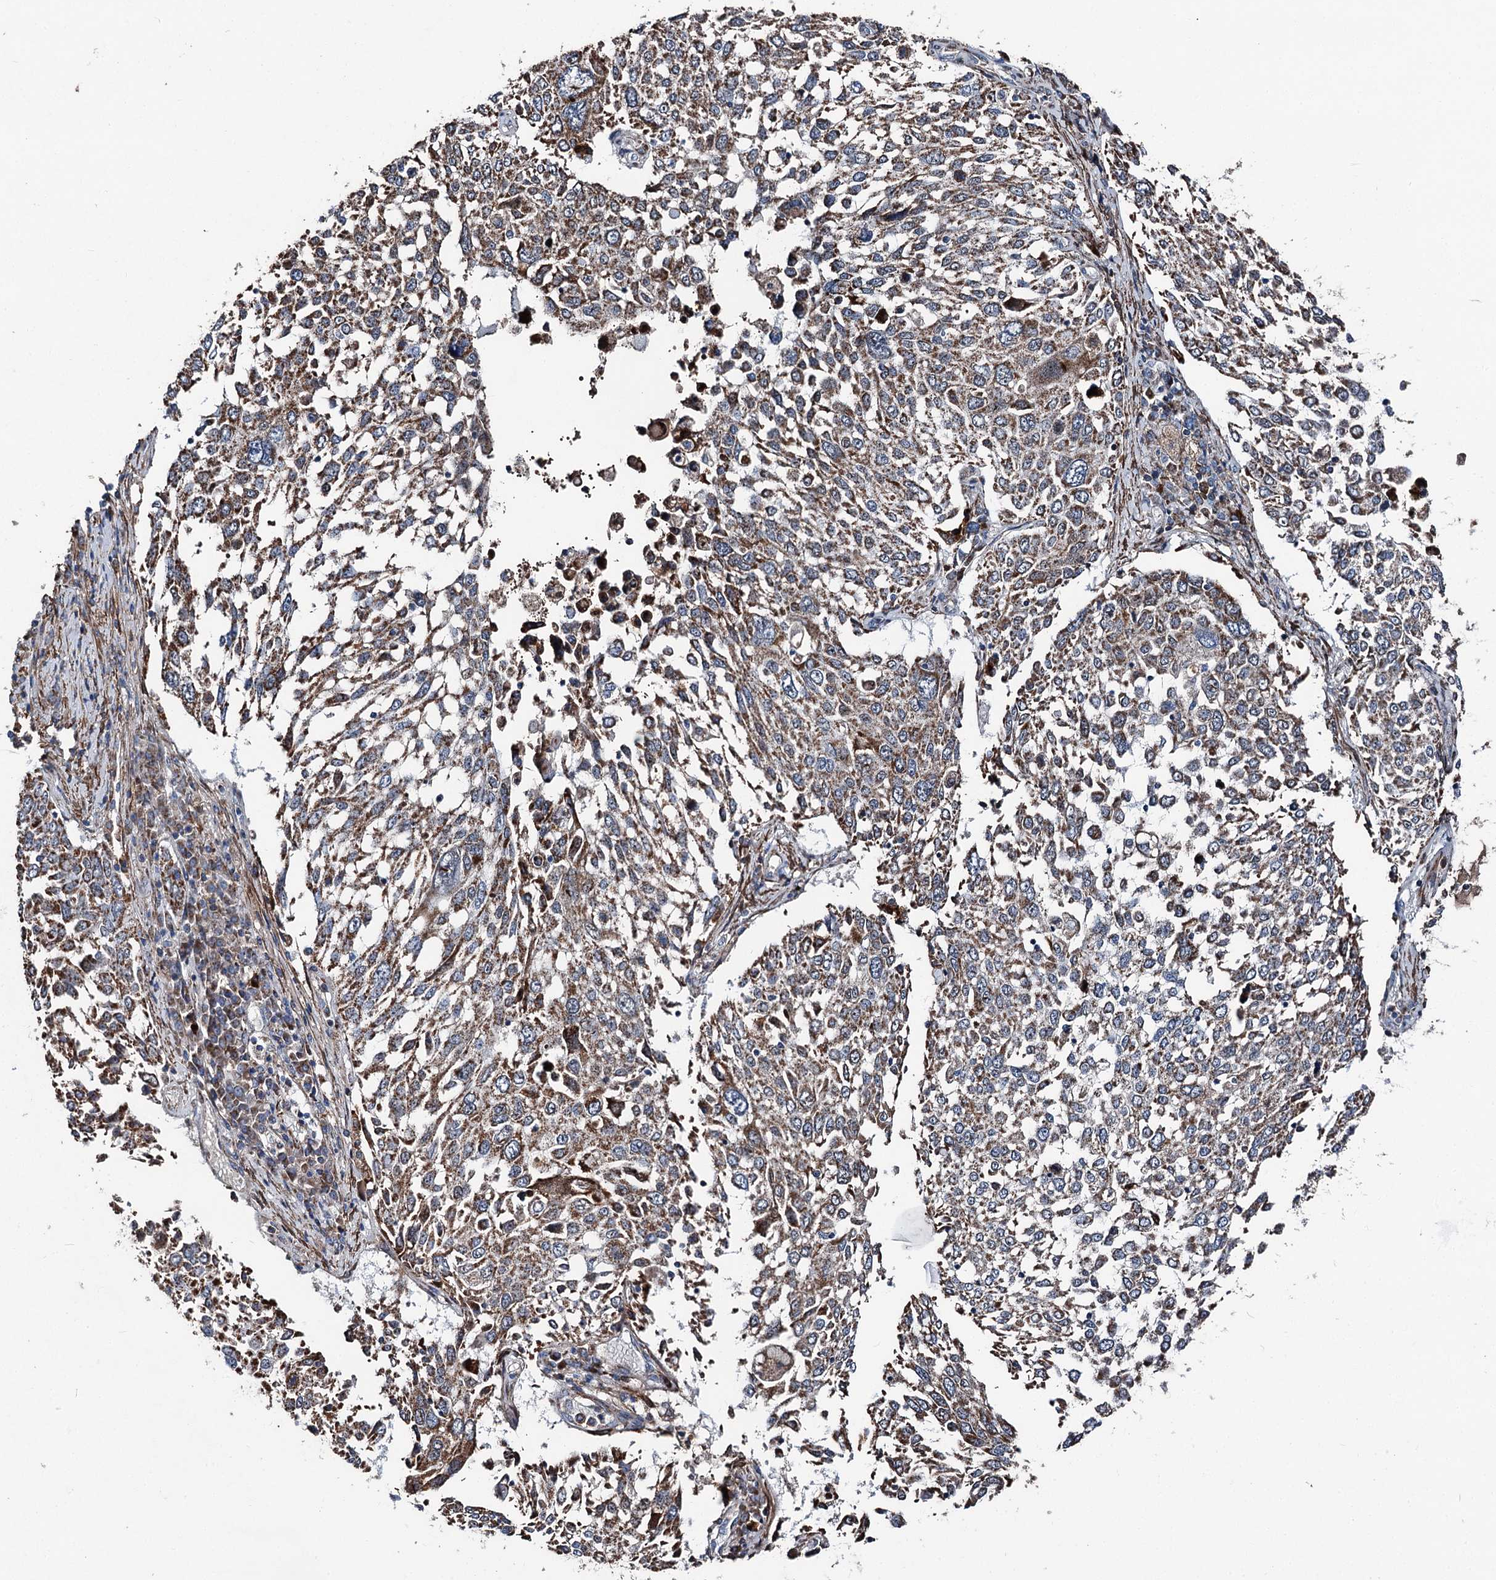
{"staining": {"intensity": "strong", "quantity": ">75%", "location": "cytoplasmic/membranous"}, "tissue": "lung cancer", "cell_type": "Tumor cells", "image_type": "cancer", "snomed": [{"axis": "morphology", "description": "Squamous cell carcinoma, NOS"}, {"axis": "topography", "description": "Lung"}], "caption": "Immunohistochemistry (IHC) image of human squamous cell carcinoma (lung) stained for a protein (brown), which shows high levels of strong cytoplasmic/membranous positivity in approximately >75% of tumor cells.", "gene": "DDIAS", "patient": {"sex": "male", "age": 65}}